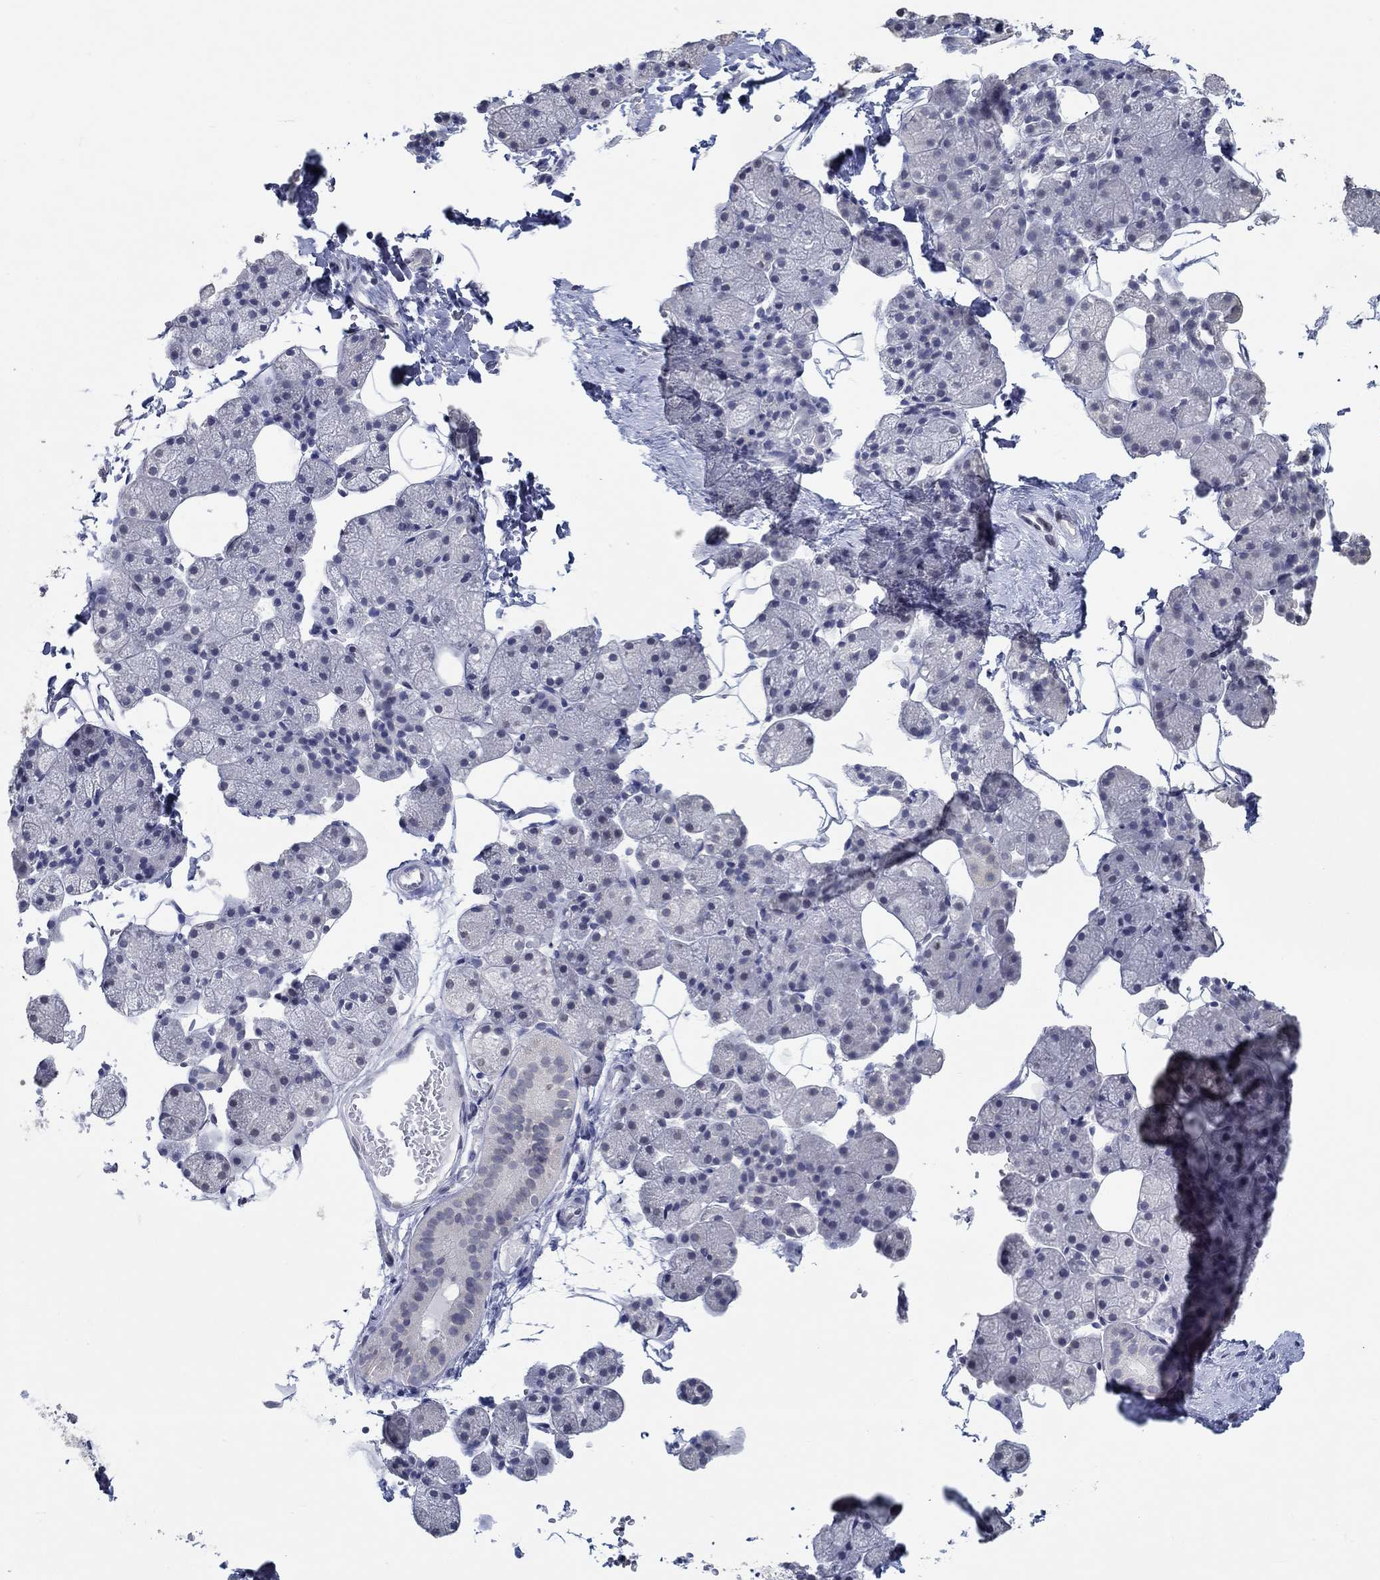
{"staining": {"intensity": "negative", "quantity": "none", "location": "none"}, "tissue": "salivary gland", "cell_type": "Glandular cells", "image_type": "normal", "snomed": [{"axis": "morphology", "description": "Normal tissue, NOS"}, {"axis": "topography", "description": "Salivary gland"}], "caption": "A micrograph of salivary gland stained for a protein shows no brown staining in glandular cells. (DAB immunohistochemistry with hematoxylin counter stain).", "gene": "NUP155", "patient": {"sex": "male", "age": 38}}